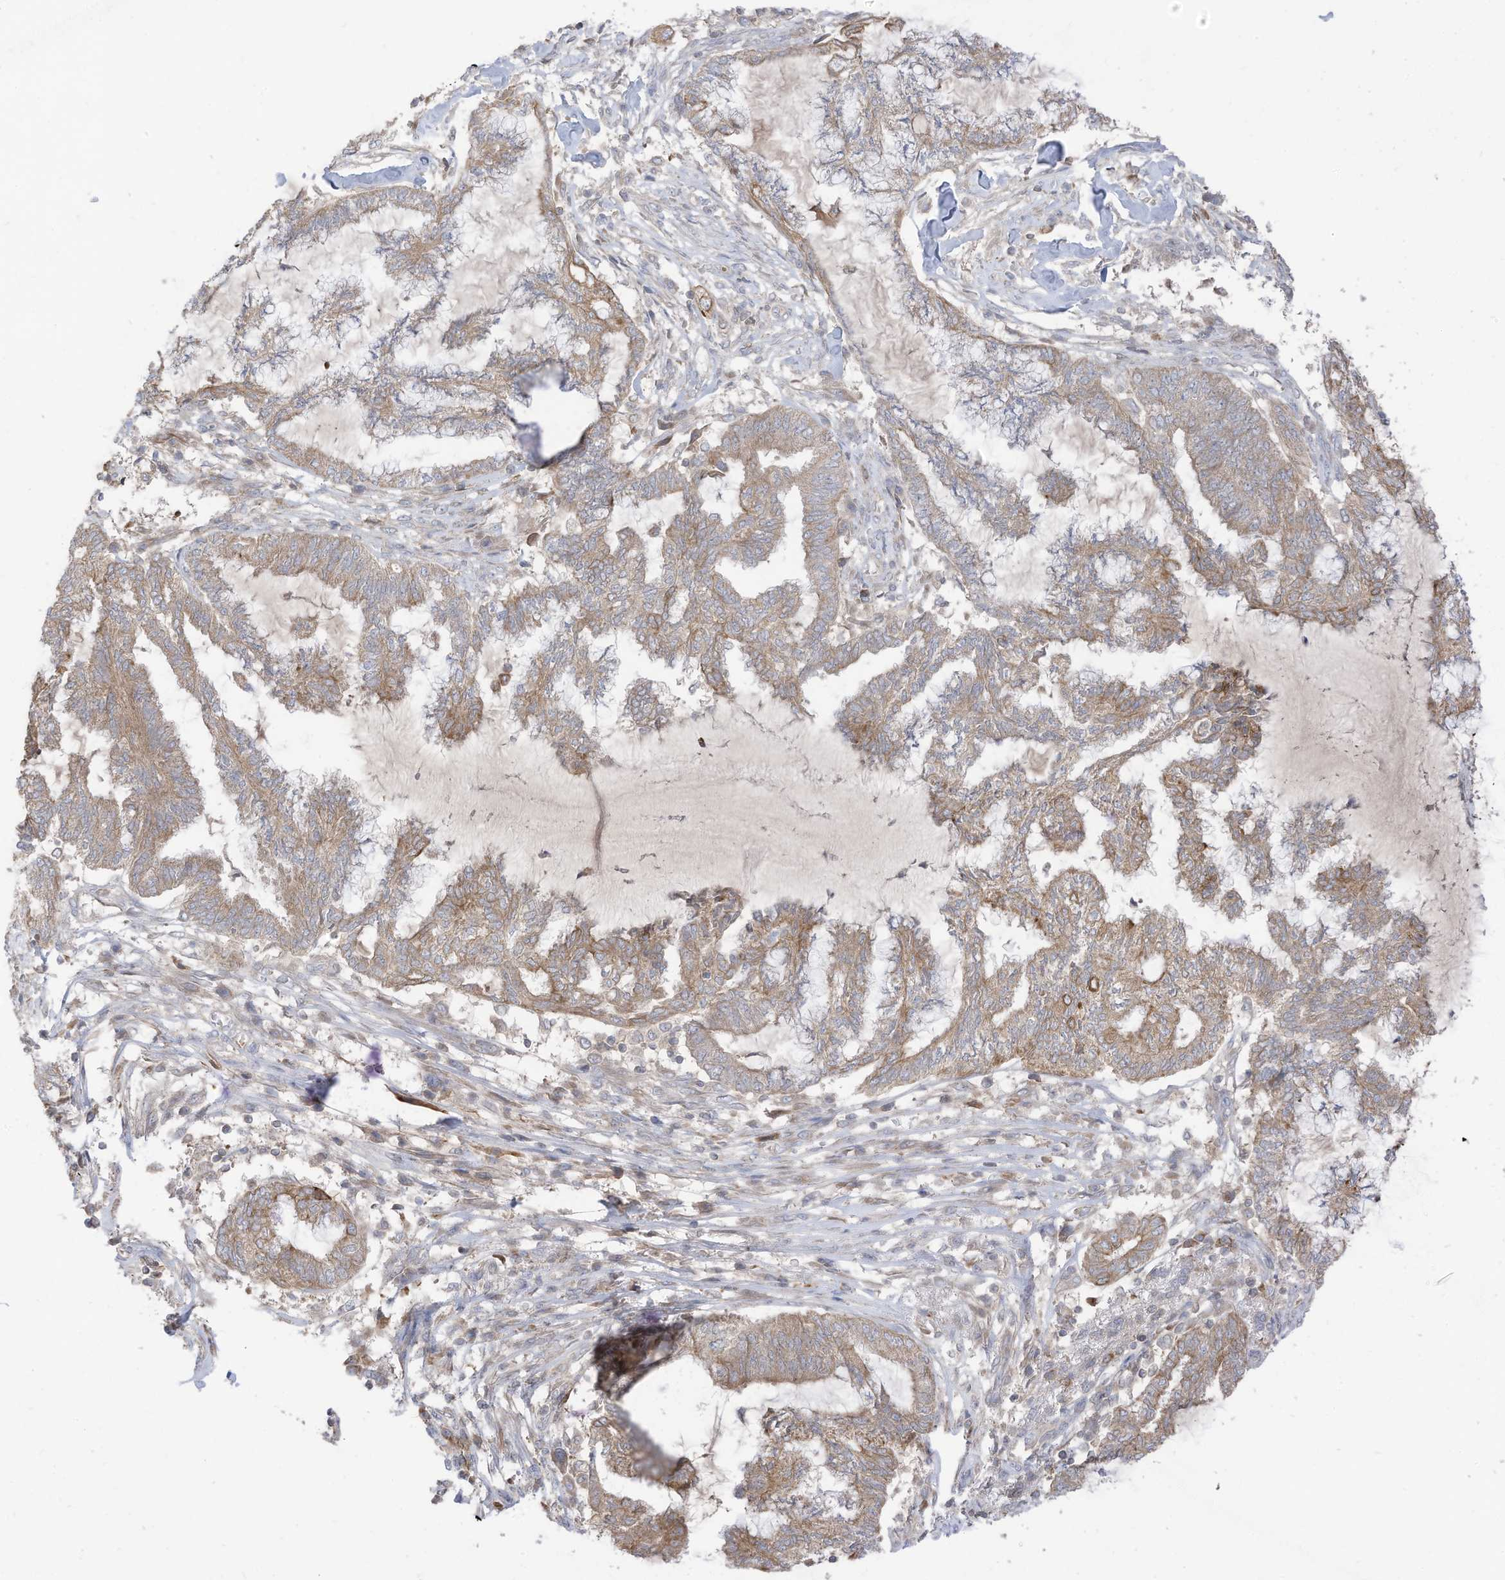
{"staining": {"intensity": "moderate", "quantity": ">75%", "location": "cytoplasmic/membranous"}, "tissue": "endometrial cancer", "cell_type": "Tumor cells", "image_type": "cancer", "snomed": [{"axis": "morphology", "description": "Adenocarcinoma, NOS"}, {"axis": "topography", "description": "Endometrium"}], "caption": "Immunohistochemistry histopathology image of neoplastic tissue: adenocarcinoma (endometrial) stained using immunohistochemistry reveals medium levels of moderate protein expression localized specifically in the cytoplasmic/membranous of tumor cells, appearing as a cytoplasmic/membranous brown color.", "gene": "CGAS", "patient": {"sex": "female", "age": 86}}